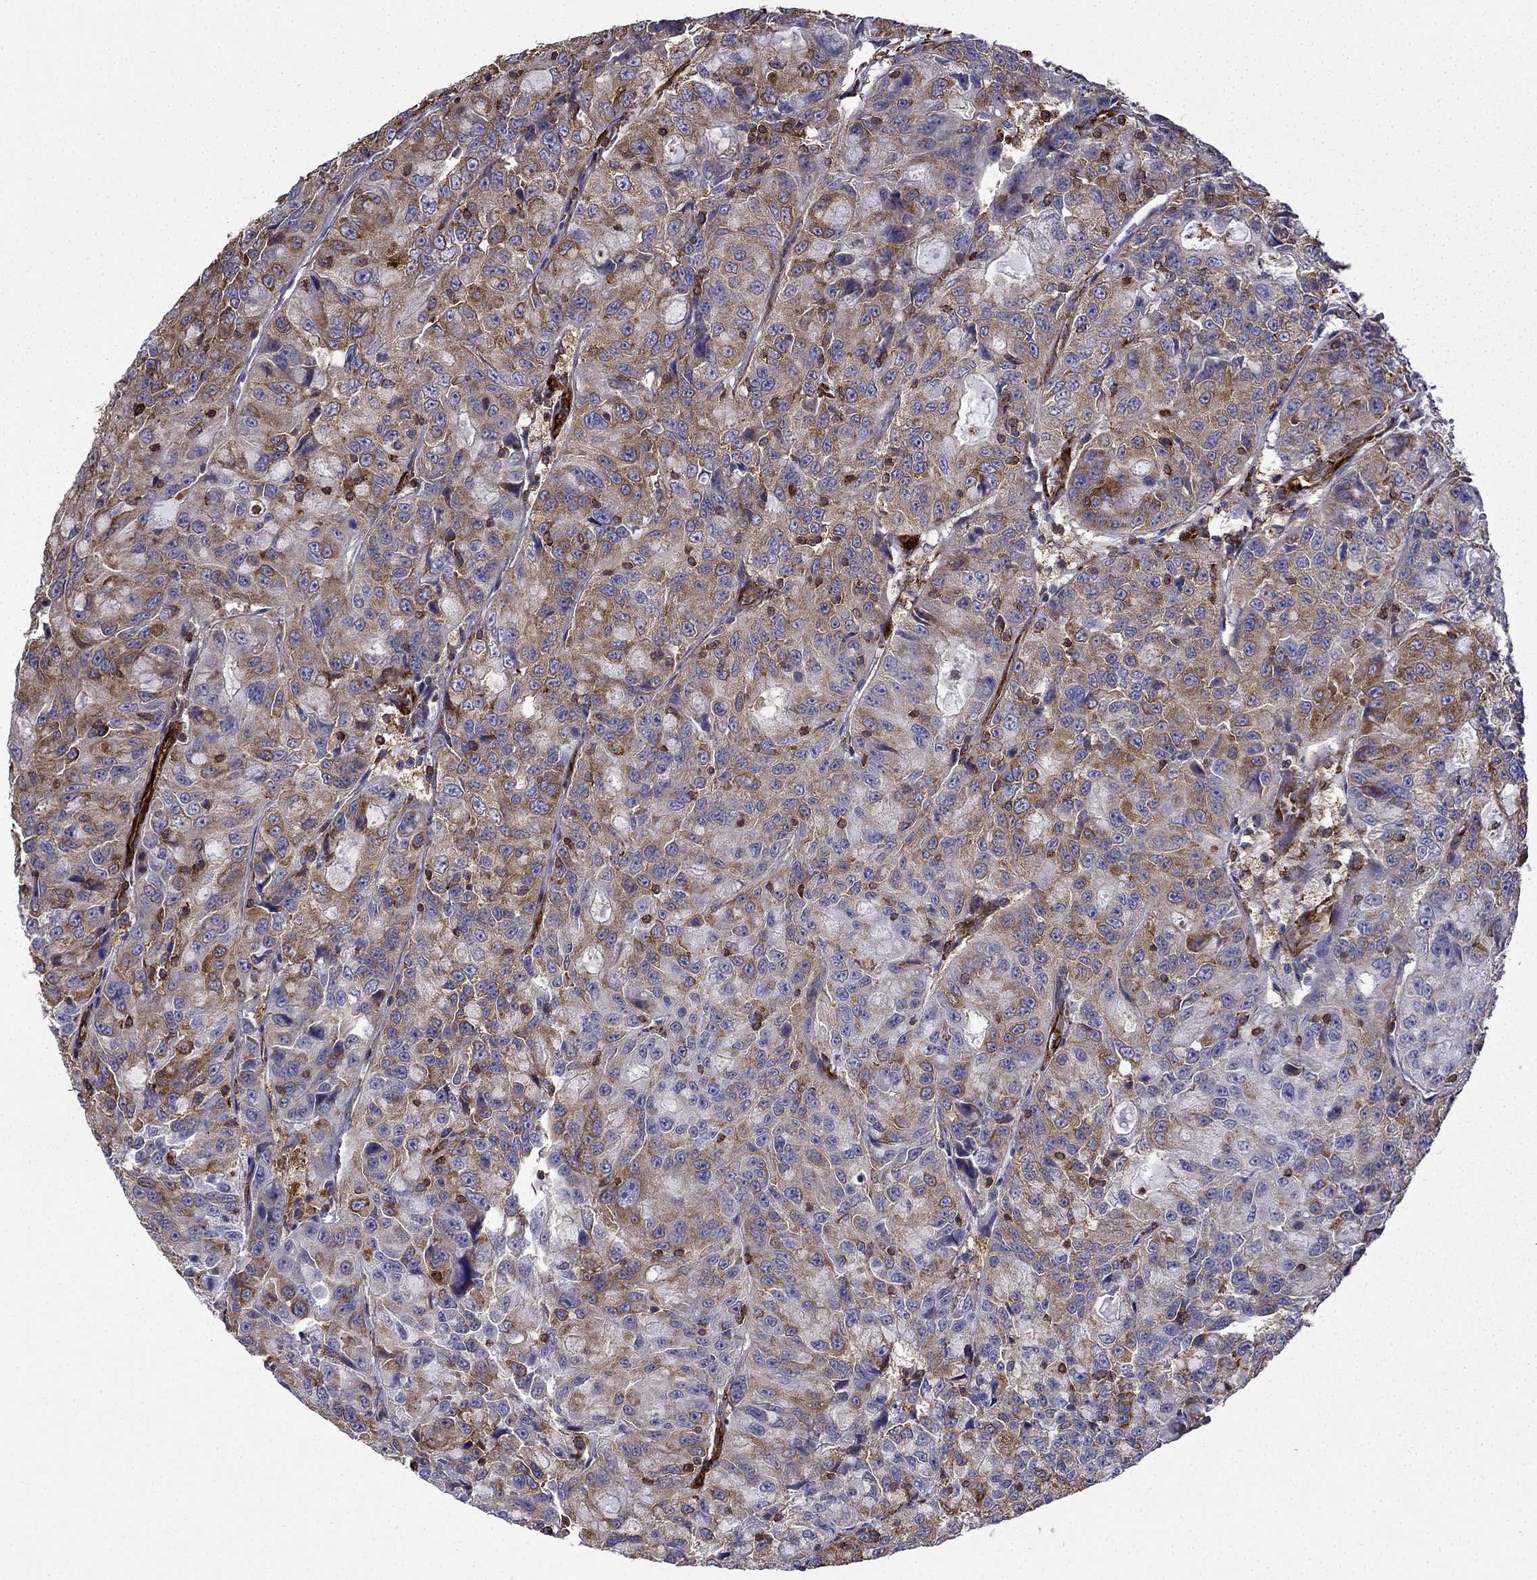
{"staining": {"intensity": "moderate", "quantity": ">75%", "location": "cytoplasmic/membranous"}, "tissue": "urothelial cancer", "cell_type": "Tumor cells", "image_type": "cancer", "snomed": [{"axis": "morphology", "description": "Urothelial carcinoma, NOS"}, {"axis": "morphology", "description": "Urothelial carcinoma, High grade"}, {"axis": "topography", "description": "Urinary bladder"}], "caption": "Immunohistochemistry (IHC) micrograph of human urothelial cancer stained for a protein (brown), which exhibits medium levels of moderate cytoplasmic/membranous expression in about >75% of tumor cells.", "gene": "MAP4", "patient": {"sex": "female", "age": 73}}